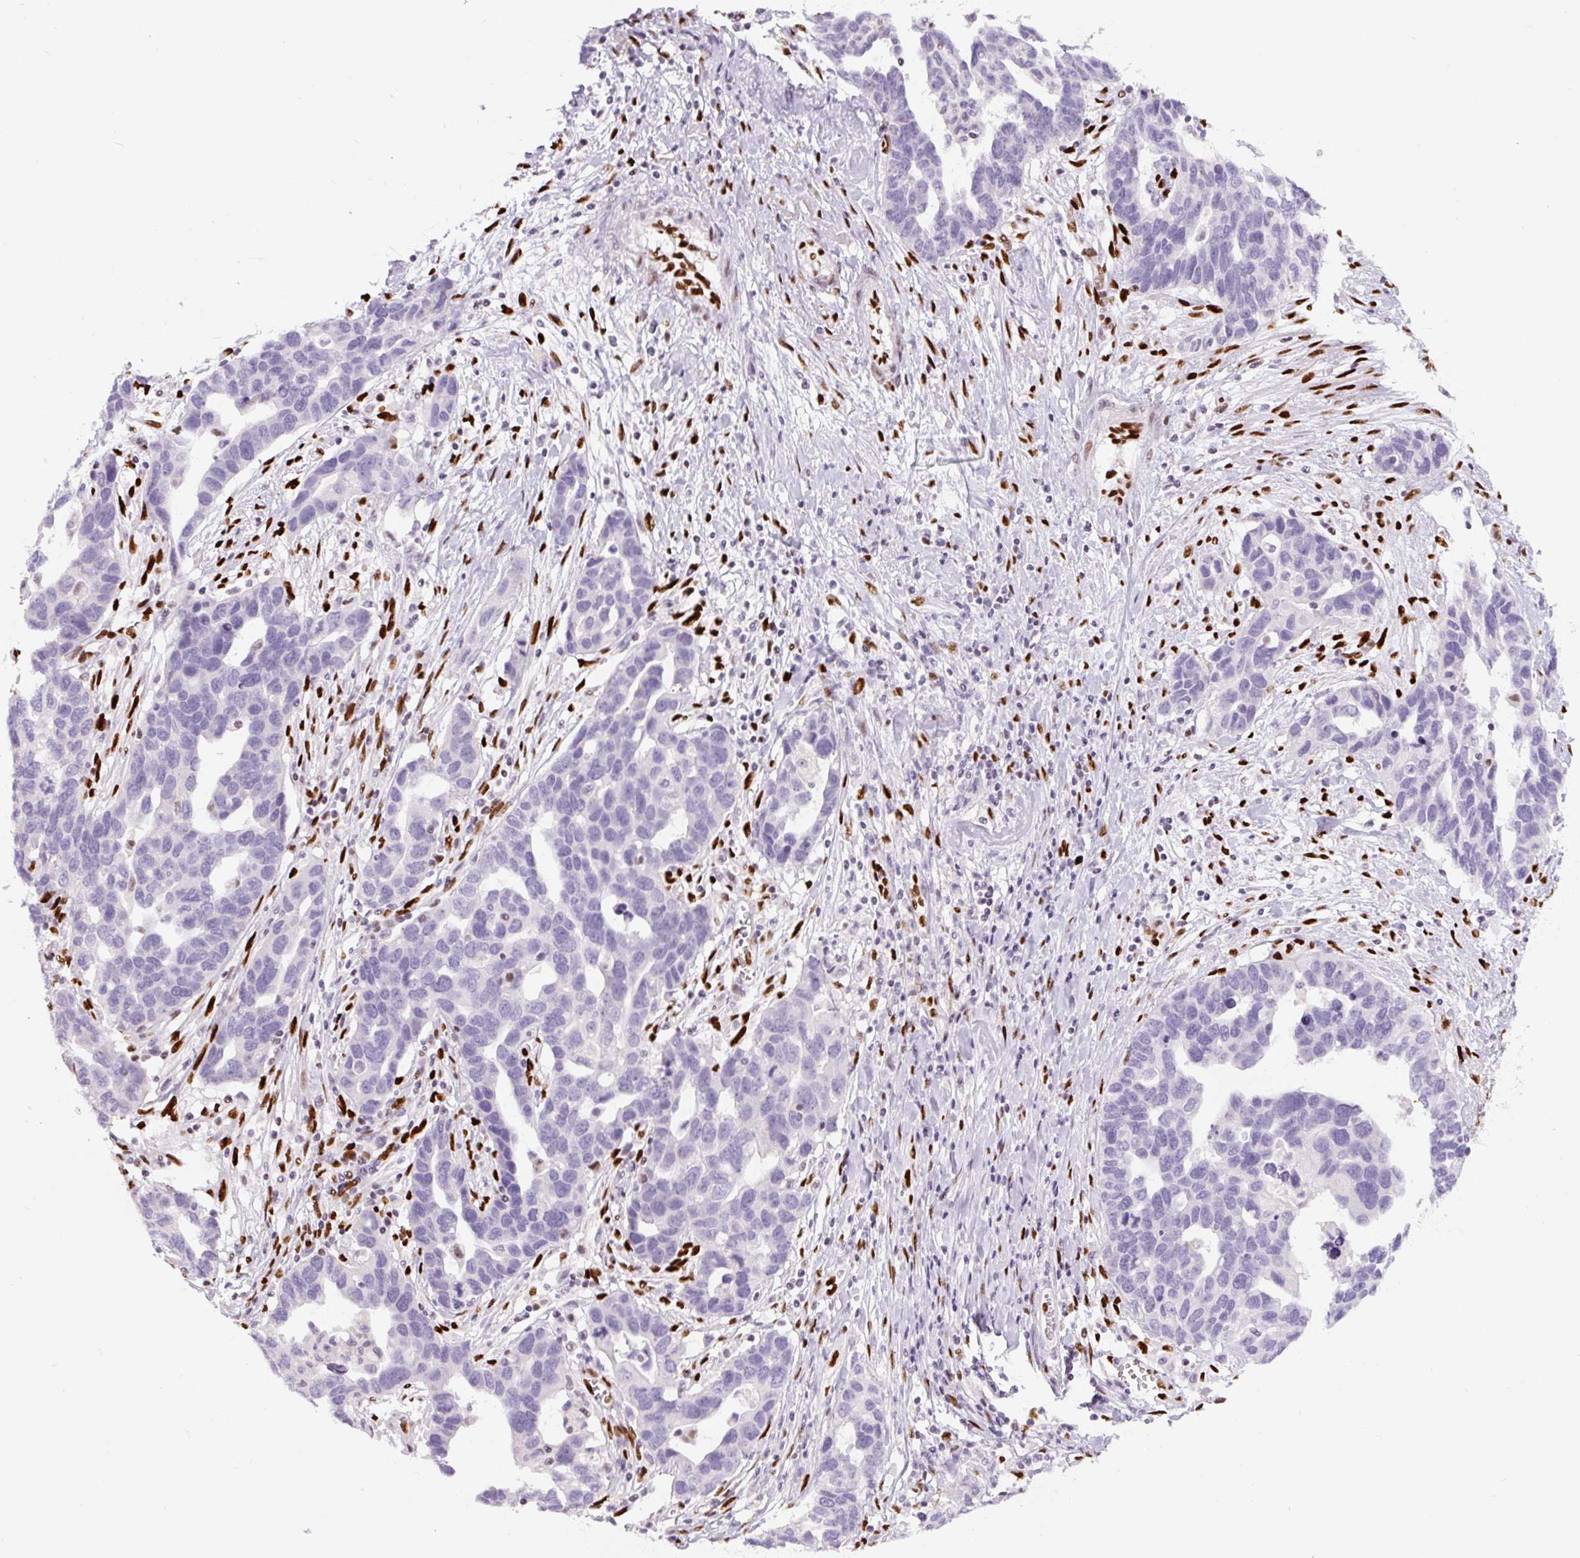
{"staining": {"intensity": "negative", "quantity": "none", "location": "none"}, "tissue": "ovarian cancer", "cell_type": "Tumor cells", "image_type": "cancer", "snomed": [{"axis": "morphology", "description": "Cystadenocarcinoma, serous, NOS"}, {"axis": "topography", "description": "Ovary"}], "caption": "Immunohistochemical staining of human ovarian cancer (serous cystadenocarcinoma) displays no significant expression in tumor cells.", "gene": "ZEB1", "patient": {"sex": "female", "age": 54}}